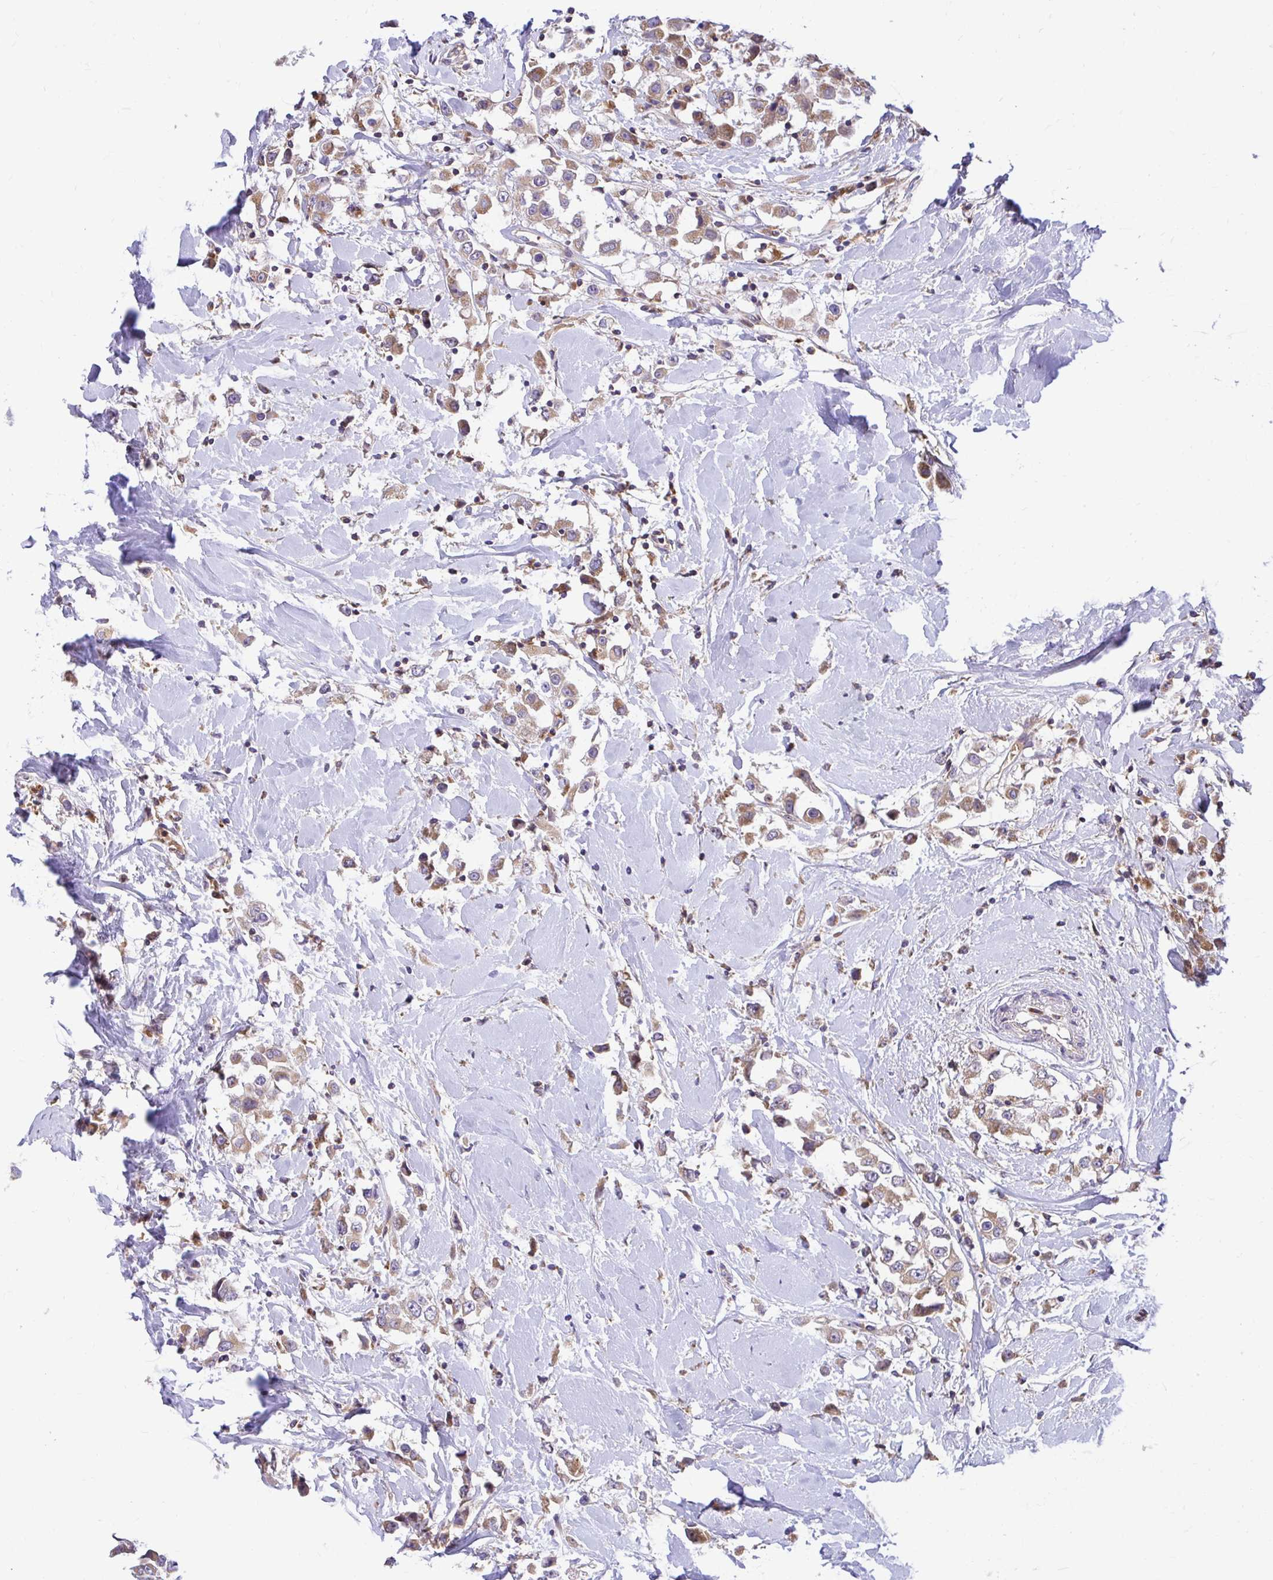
{"staining": {"intensity": "moderate", "quantity": ">75%", "location": "cytoplasmic/membranous"}, "tissue": "breast cancer", "cell_type": "Tumor cells", "image_type": "cancer", "snomed": [{"axis": "morphology", "description": "Duct carcinoma"}, {"axis": "topography", "description": "Breast"}], "caption": "Breast cancer (invasive ductal carcinoma) was stained to show a protein in brown. There is medium levels of moderate cytoplasmic/membranous staining in about >75% of tumor cells.", "gene": "VTI1B", "patient": {"sex": "female", "age": 61}}